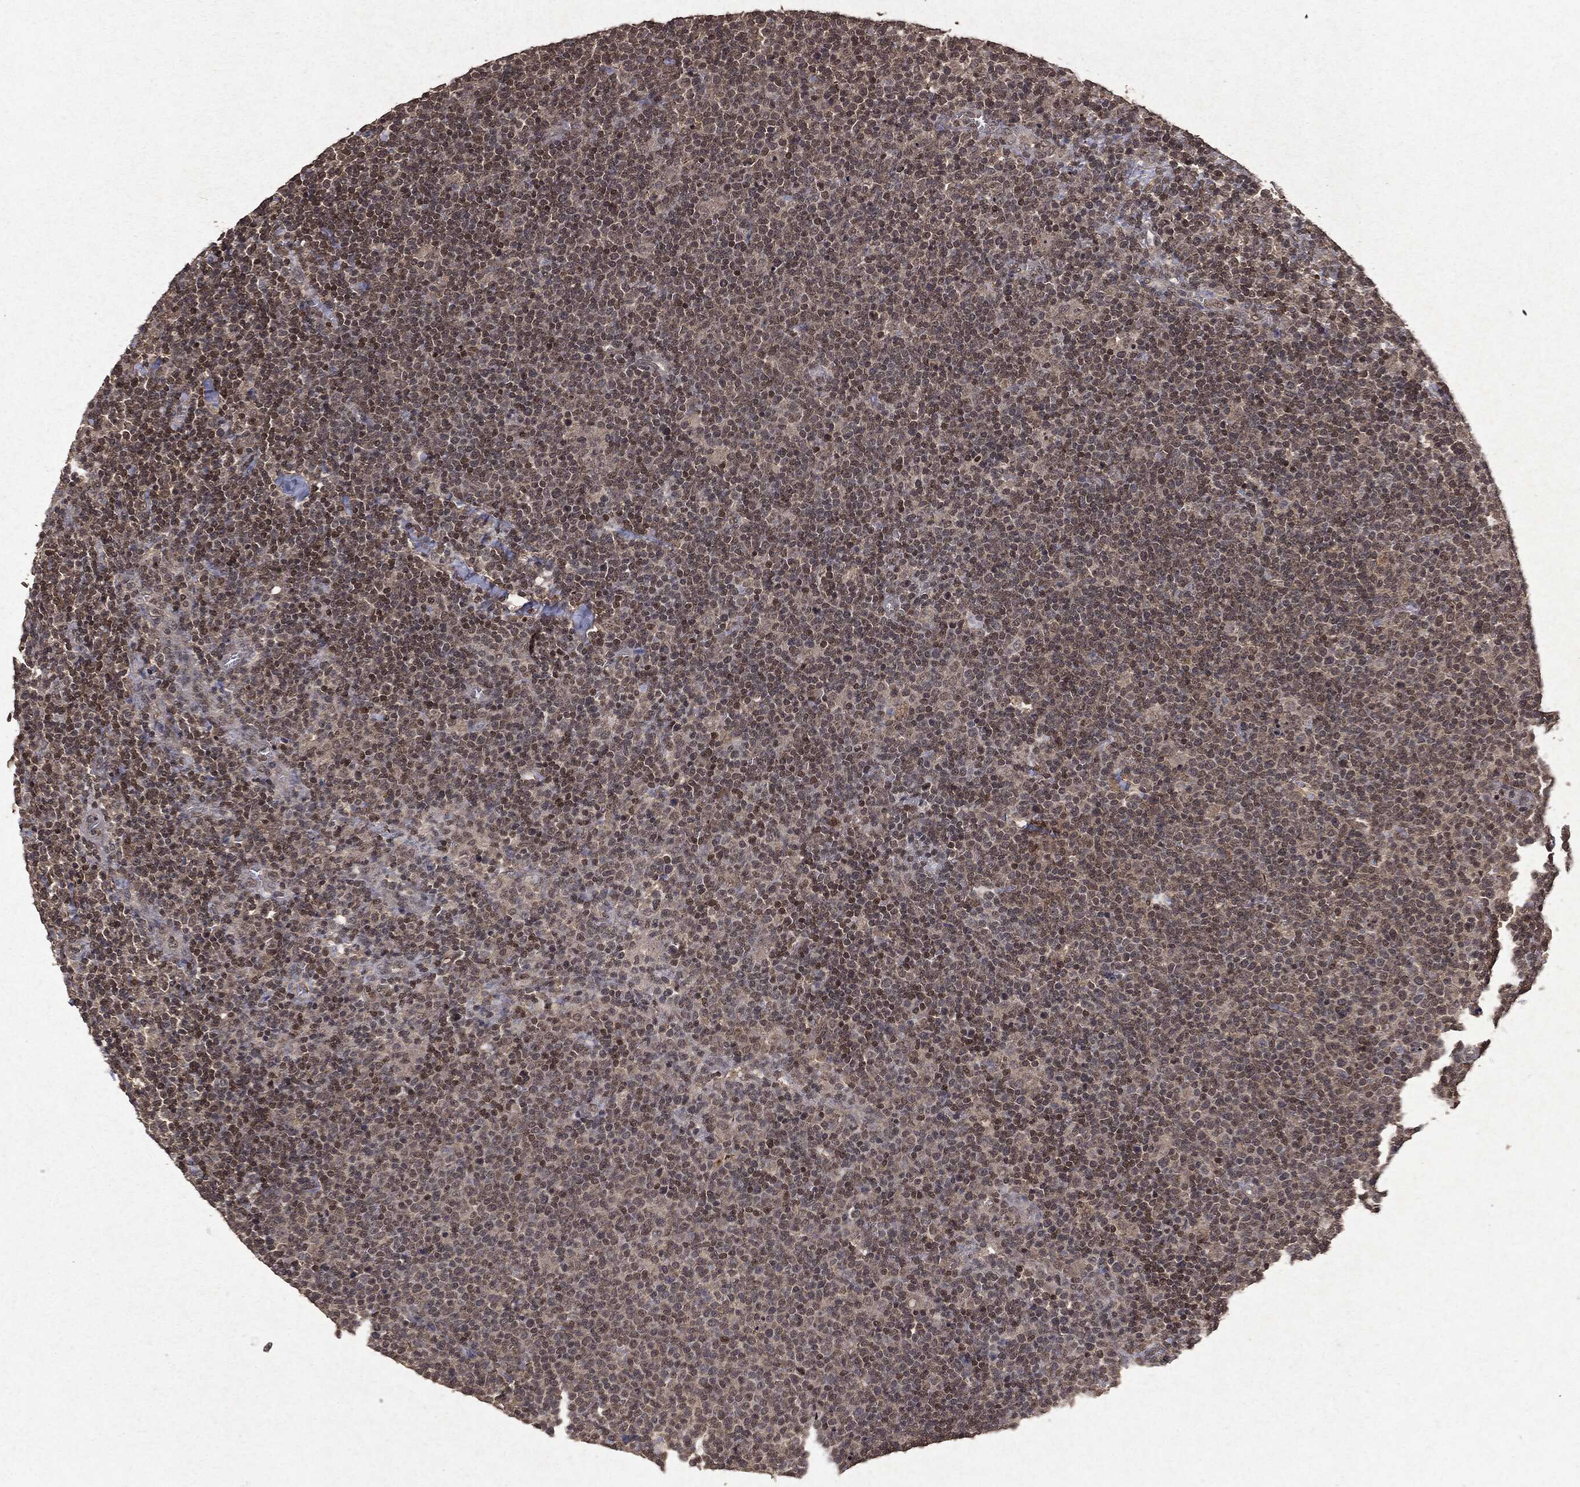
{"staining": {"intensity": "weak", "quantity": "25%-75%", "location": "nuclear"}, "tissue": "lymphoma", "cell_type": "Tumor cells", "image_type": "cancer", "snomed": [{"axis": "morphology", "description": "Malignant lymphoma, non-Hodgkin's type, High grade"}, {"axis": "topography", "description": "Lymph node"}], "caption": "High-grade malignant lymphoma, non-Hodgkin's type stained with DAB (3,3'-diaminobenzidine) immunohistochemistry (IHC) shows low levels of weak nuclear staining in approximately 25%-75% of tumor cells.", "gene": "PEBP1", "patient": {"sex": "male", "age": 61}}